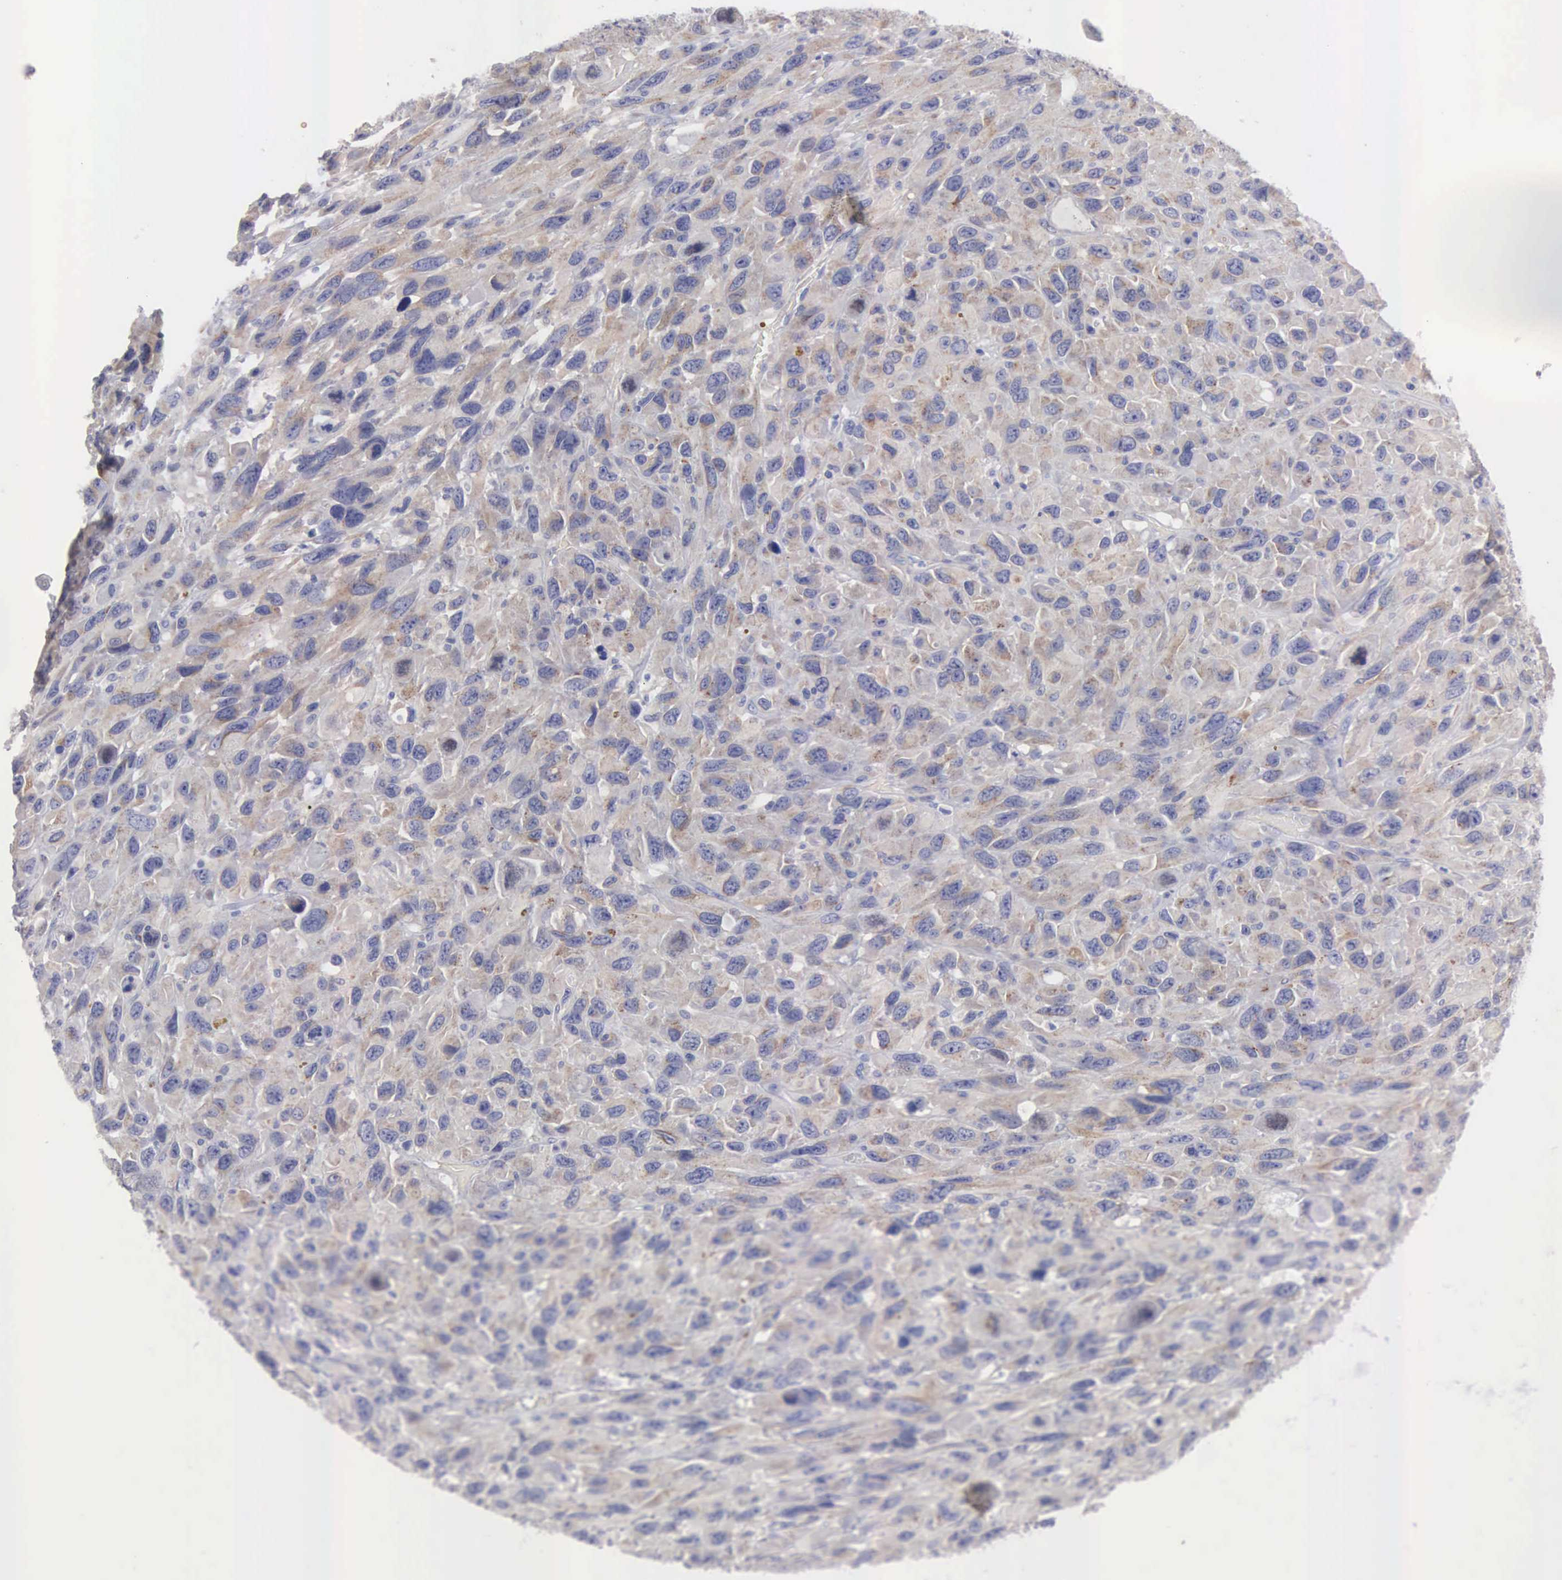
{"staining": {"intensity": "weak", "quantity": "<25%", "location": "cytoplasmic/membranous"}, "tissue": "renal cancer", "cell_type": "Tumor cells", "image_type": "cancer", "snomed": [{"axis": "morphology", "description": "Adenocarcinoma, NOS"}, {"axis": "topography", "description": "Kidney"}], "caption": "High power microscopy histopathology image of an IHC micrograph of renal cancer (adenocarcinoma), revealing no significant staining in tumor cells.", "gene": "CEP170B", "patient": {"sex": "male", "age": 79}}